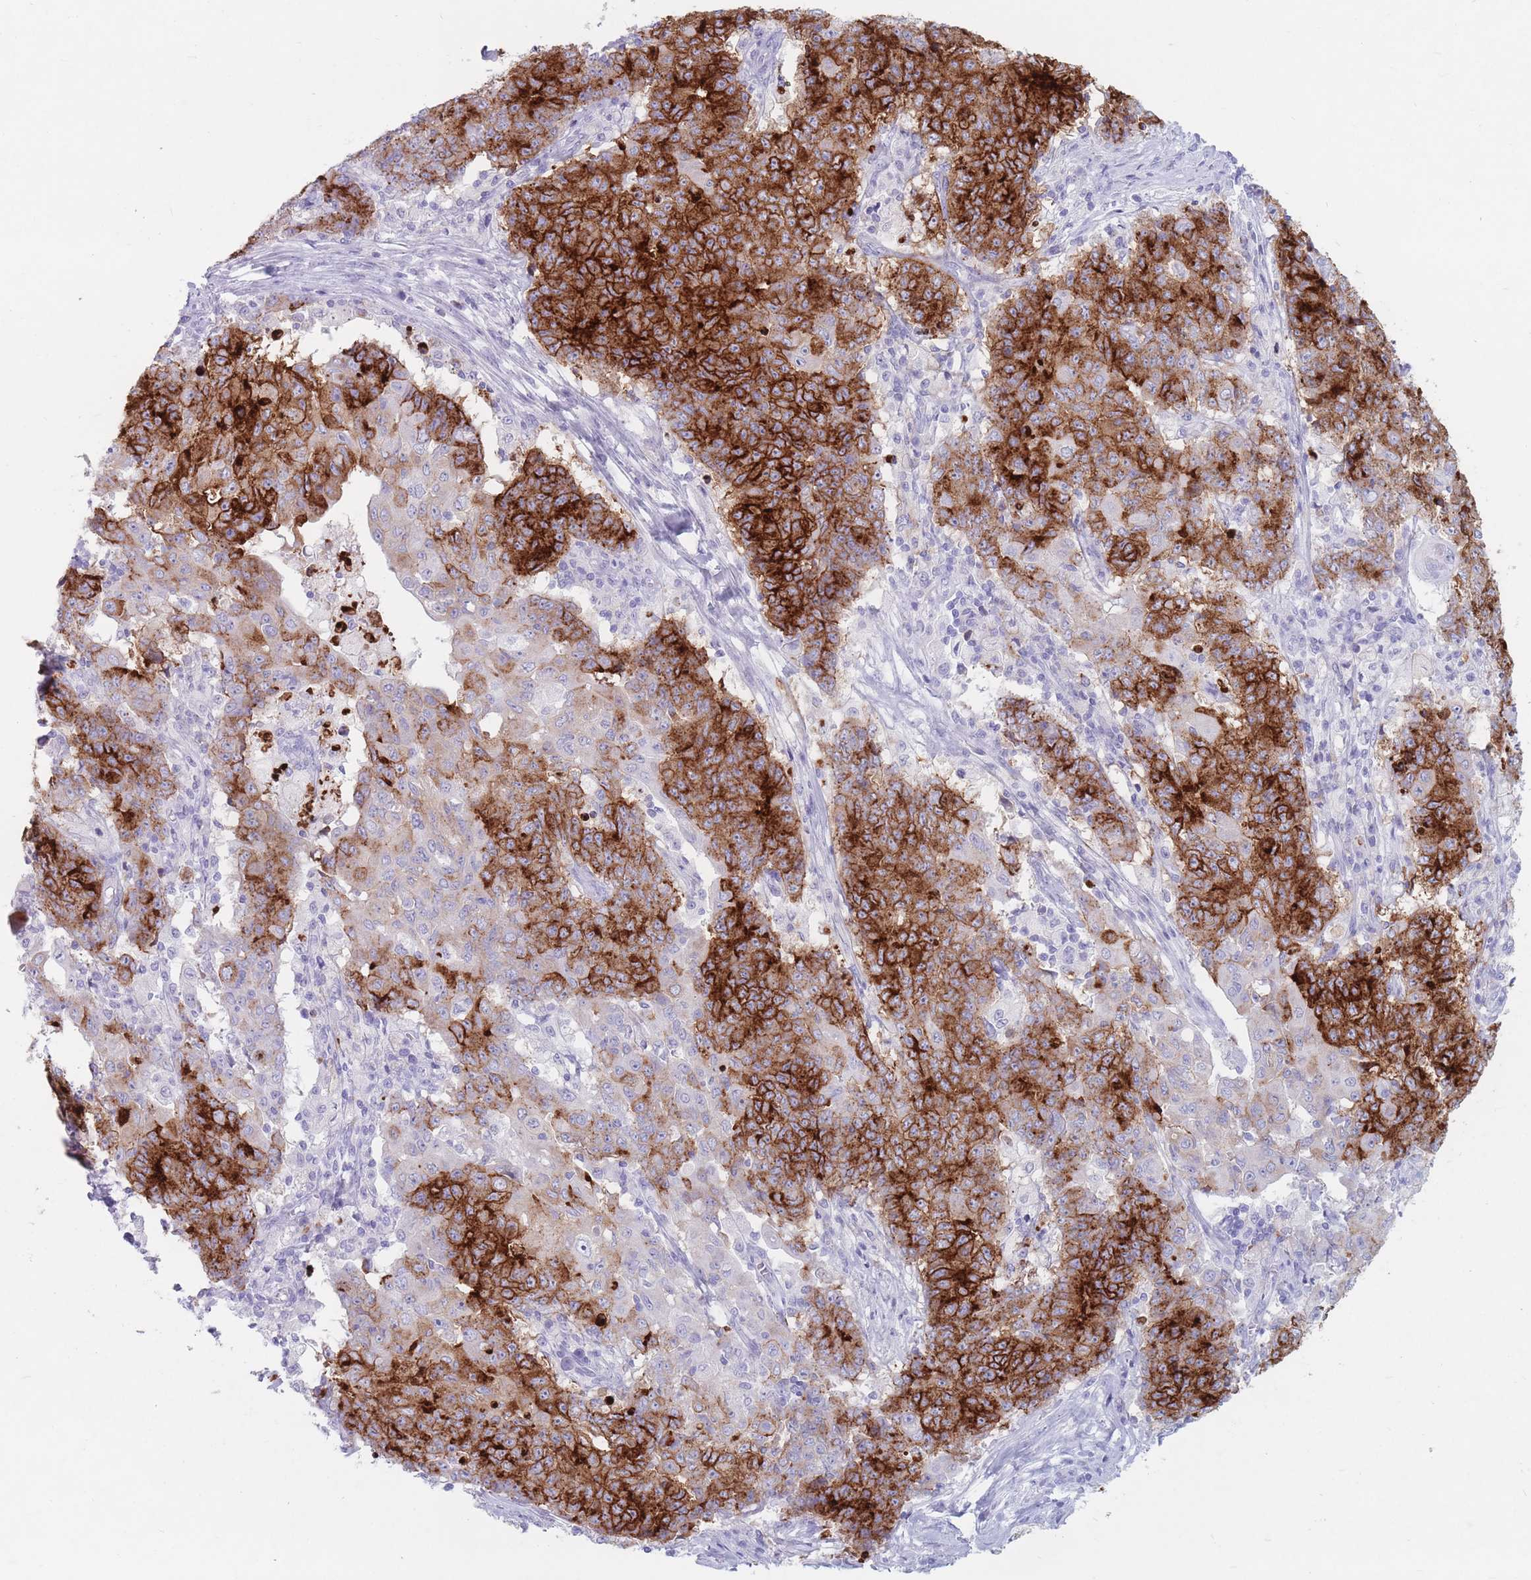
{"staining": {"intensity": "strong", "quantity": ">75%", "location": "cytoplasmic/membranous"}, "tissue": "ovarian cancer", "cell_type": "Tumor cells", "image_type": "cancer", "snomed": [{"axis": "morphology", "description": "Carcinoma, endometroid"}, {"axis": "topography", "description": "Ovary"}], "caption": "An image of human ovarian endometroid carcinoma stained for a protein reveals strong cytoplasmic/membranous brown staining in tumor cells. (Stains: DAB (3,3'-diaminobenzidine) in brown, nuclei in blue, Microscopy: brightfield microscopy at high magnification).", "gene": "ST3GAL5", "patient": {"sex": "female", "age": 42}}